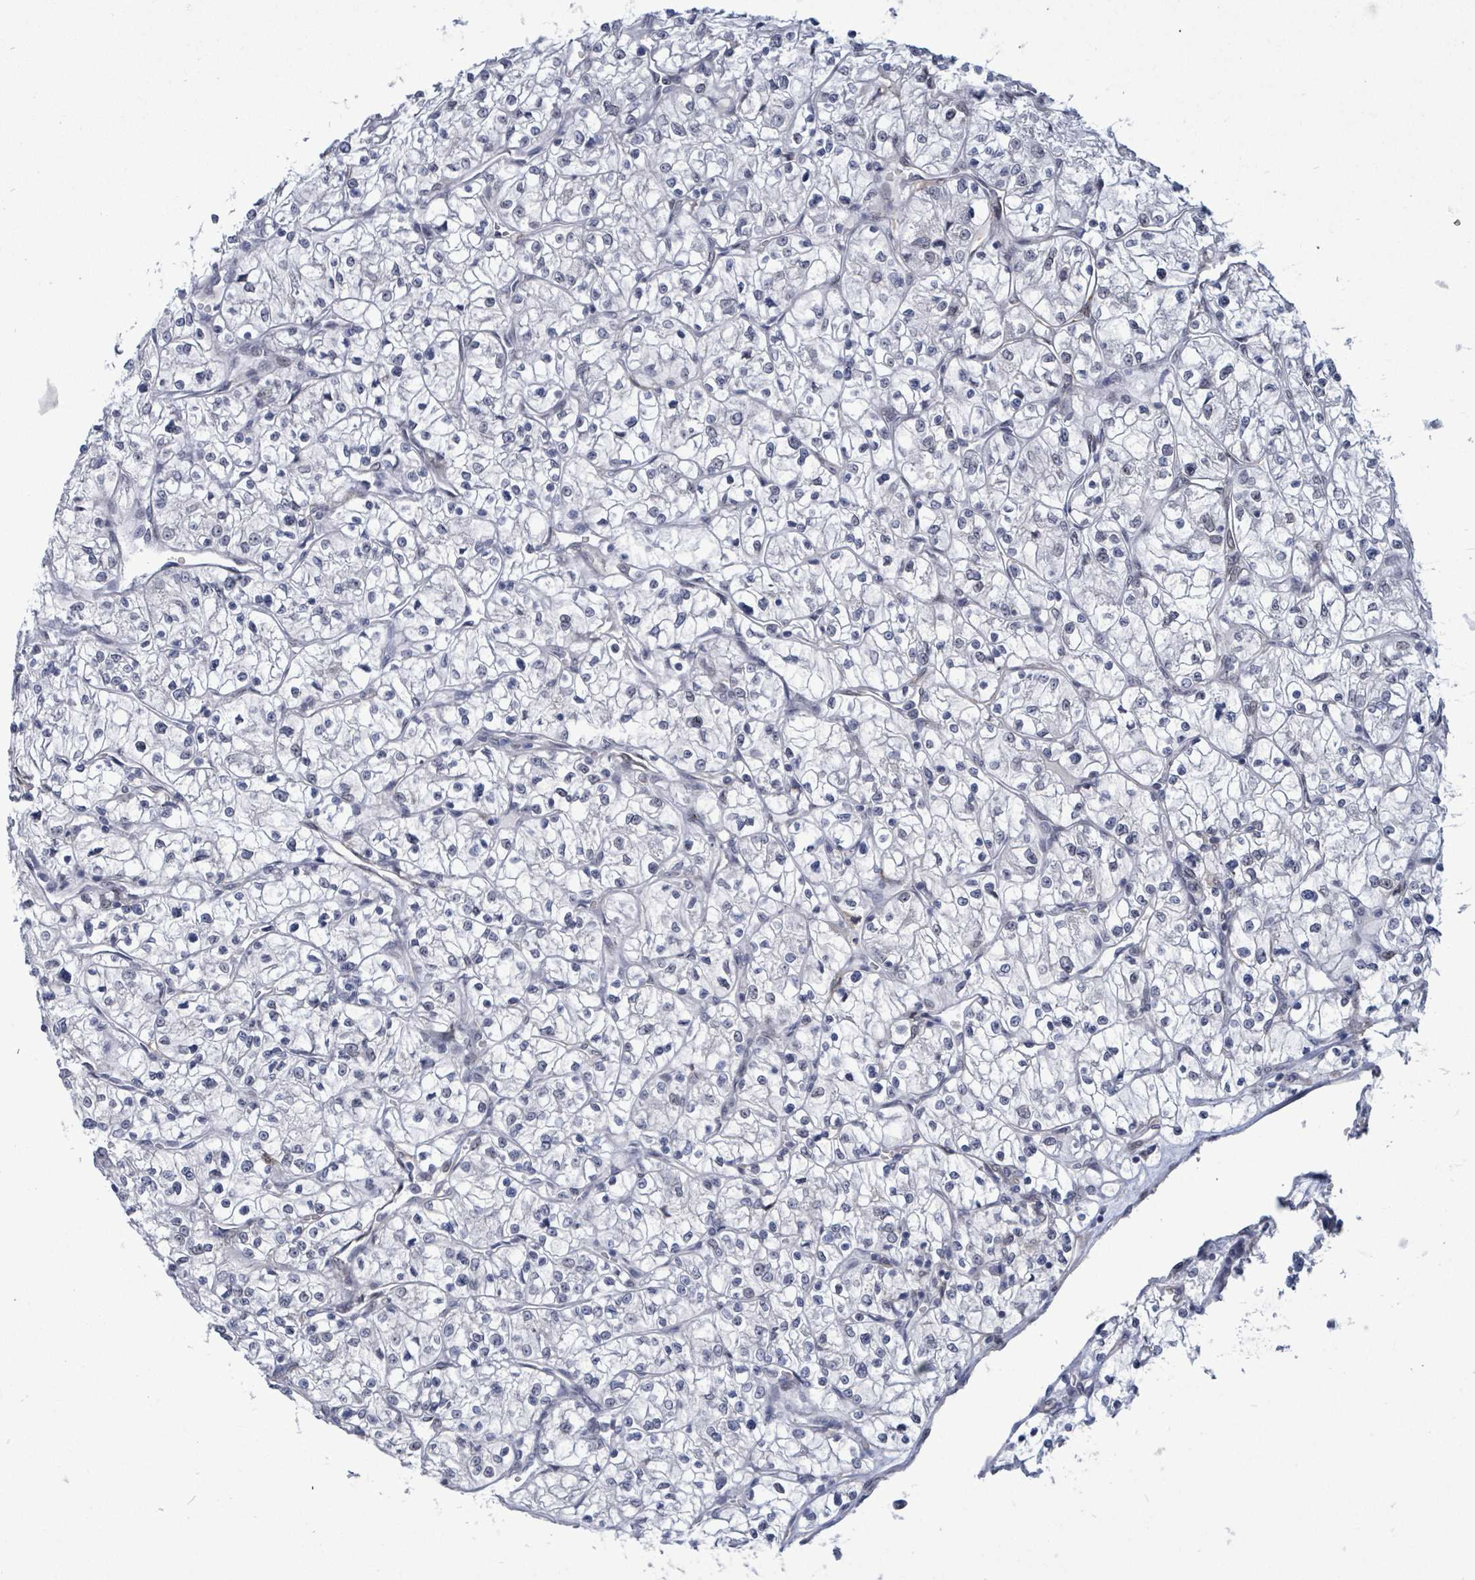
{"staining": {"intensity": "negative", "quantity": "none", "location": "none"}, "tissue": "renal cancer", "cell_type": "Tumor cells", "image_type": "cancer", "snomed": [{"axis": "morphology", "description": "Adenocarcinoma, NOS"}, {"axis": "topography", "description": "Kidney"}], "caption": "Immunohistochemical staining of renal cancer shows no significant expression in tumor cells.", "gene": "RRN3", "patient": {"sex": "female", "age": 64}}